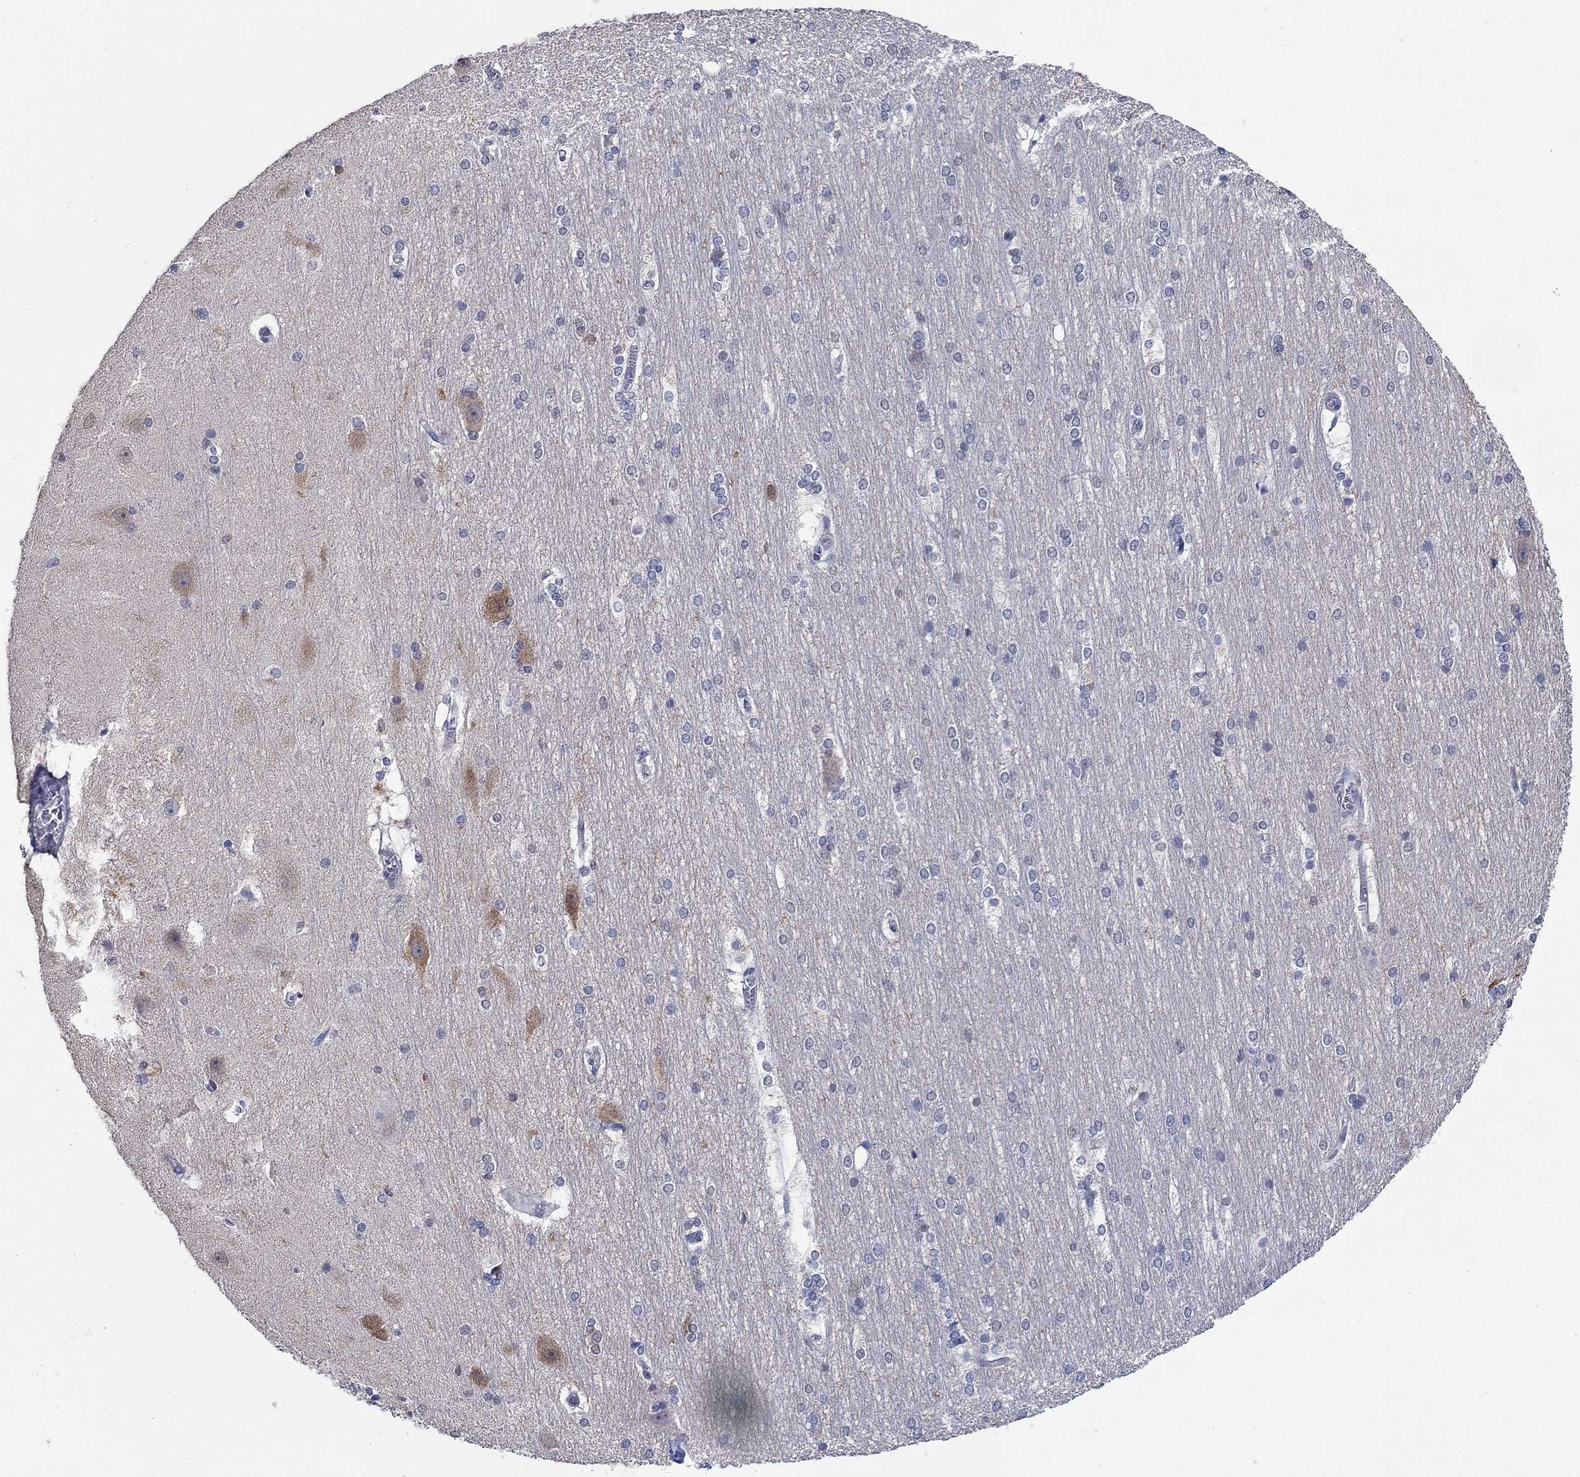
{"staining": {"intensity": "strong", "quantity": "<25%", "location": "nuclear"}, "tissue": "hippocampus", "cell_type": "Glial cells", "image_type": "normal", "snomed": [{"axis": "morphology", "description": "Normal tissue, NOS"}, {"axis": "topography", "description": "Cerebral cortex"}, {"axis": "topography", "description": "Hippocampus"}], "caption": "Immunohistochemistry (IHC) image of normal human hippocampus stained for a protein (brown), which displays medium levels of strong nuclear positivity in approximately <25% of glial cells.", "gene": "PDE1B", "patient": {"sex": "female", "age": 19}}